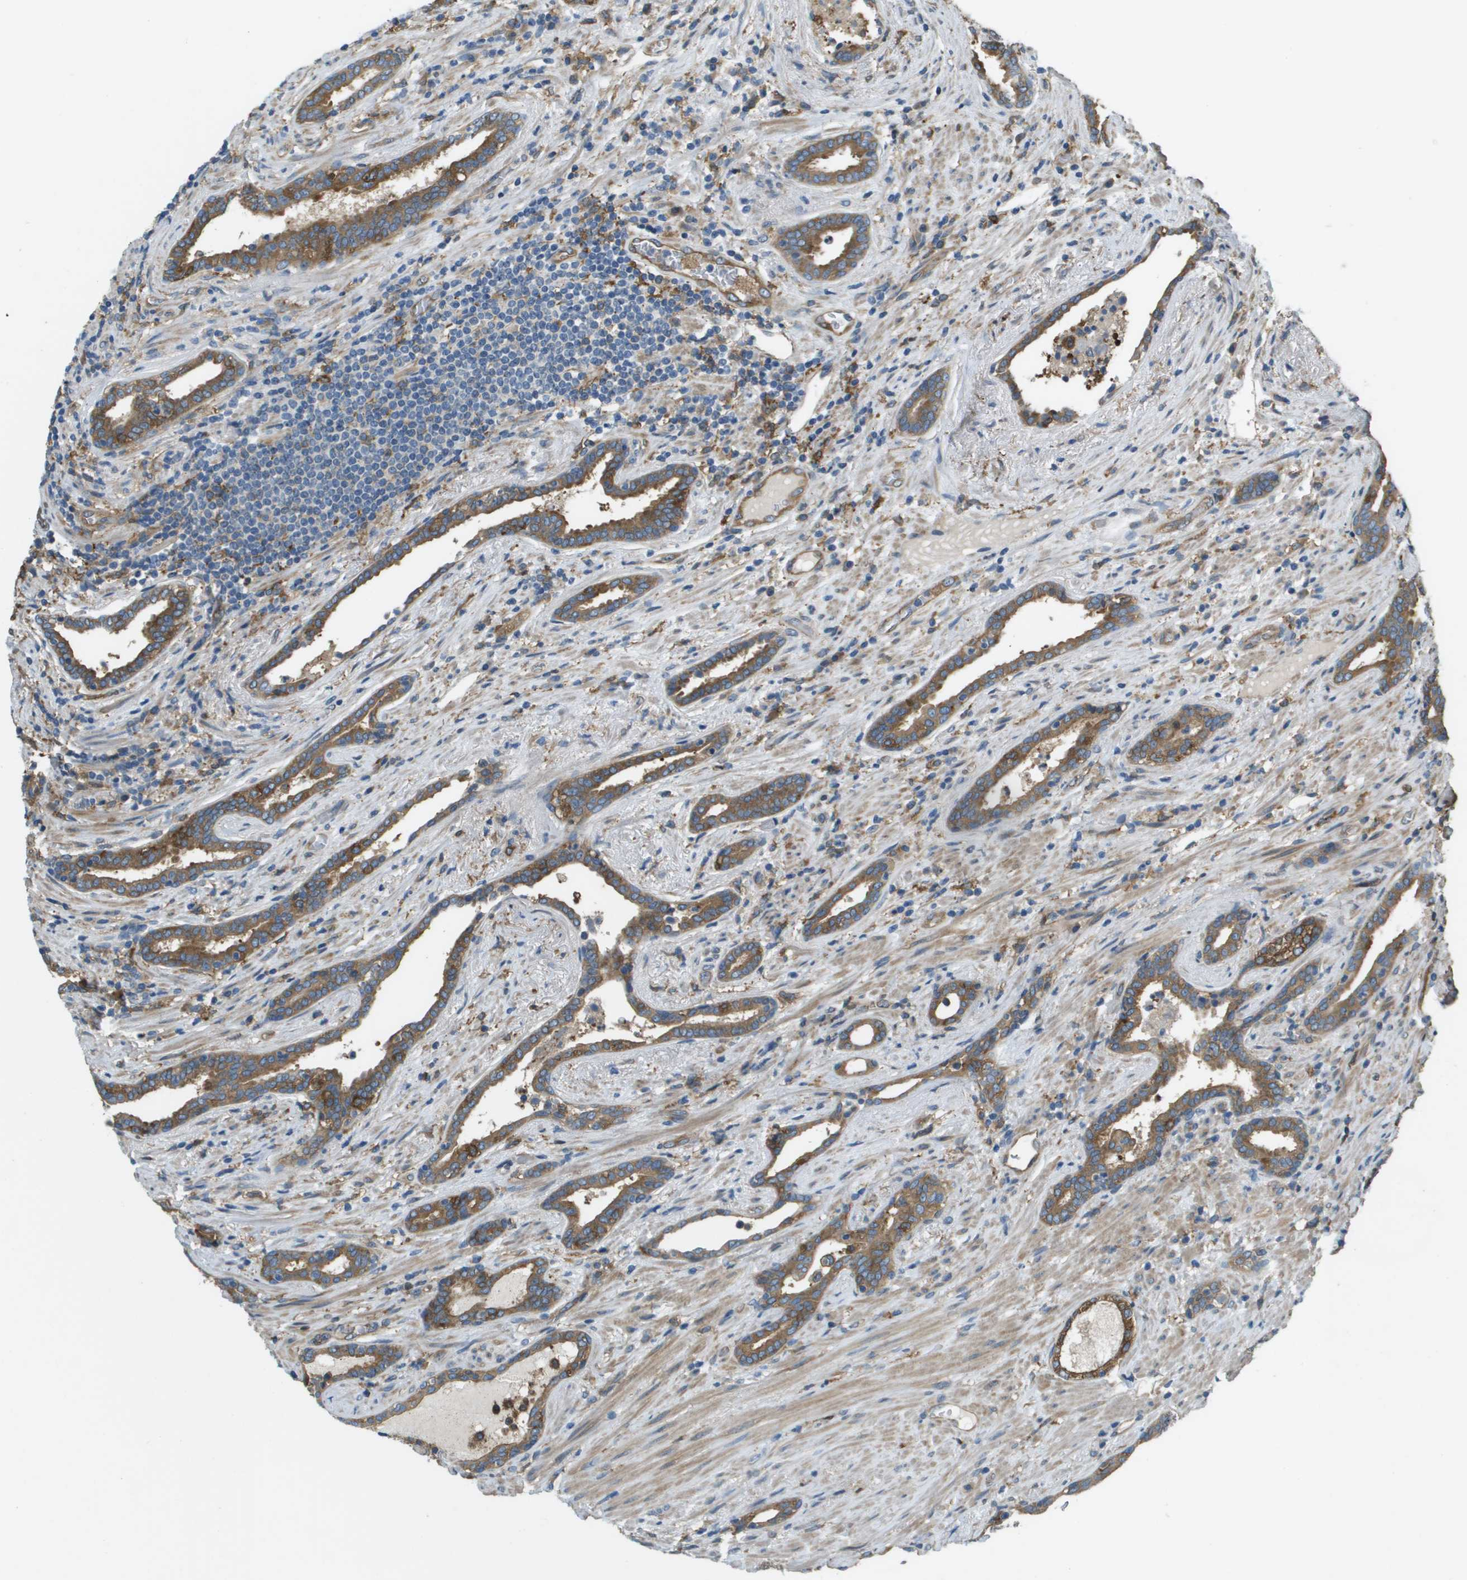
{"staining": {"intensity": "moderate", "quantity": ">75%", "location": "cytoplasmic/membranous"}, "tissue": "prostate cancer", "cell_type": "Tumor cells", "image_type": "cancer", "snomed": [{"axis": "morphology", "description": "Adenocarcinoma, High grade"}, {"axis": "topography", "description": "Prostate"}], "caption": "IHC (DAB (3,3'-diaminobenzidine)) staining of human prostate cancer reveals moderate cytoplasmic/membranous protein positivity in approximately >75% of tumor cells.", "gene": "CORO1B", "patient": {"sex": "male", "age": 71}}